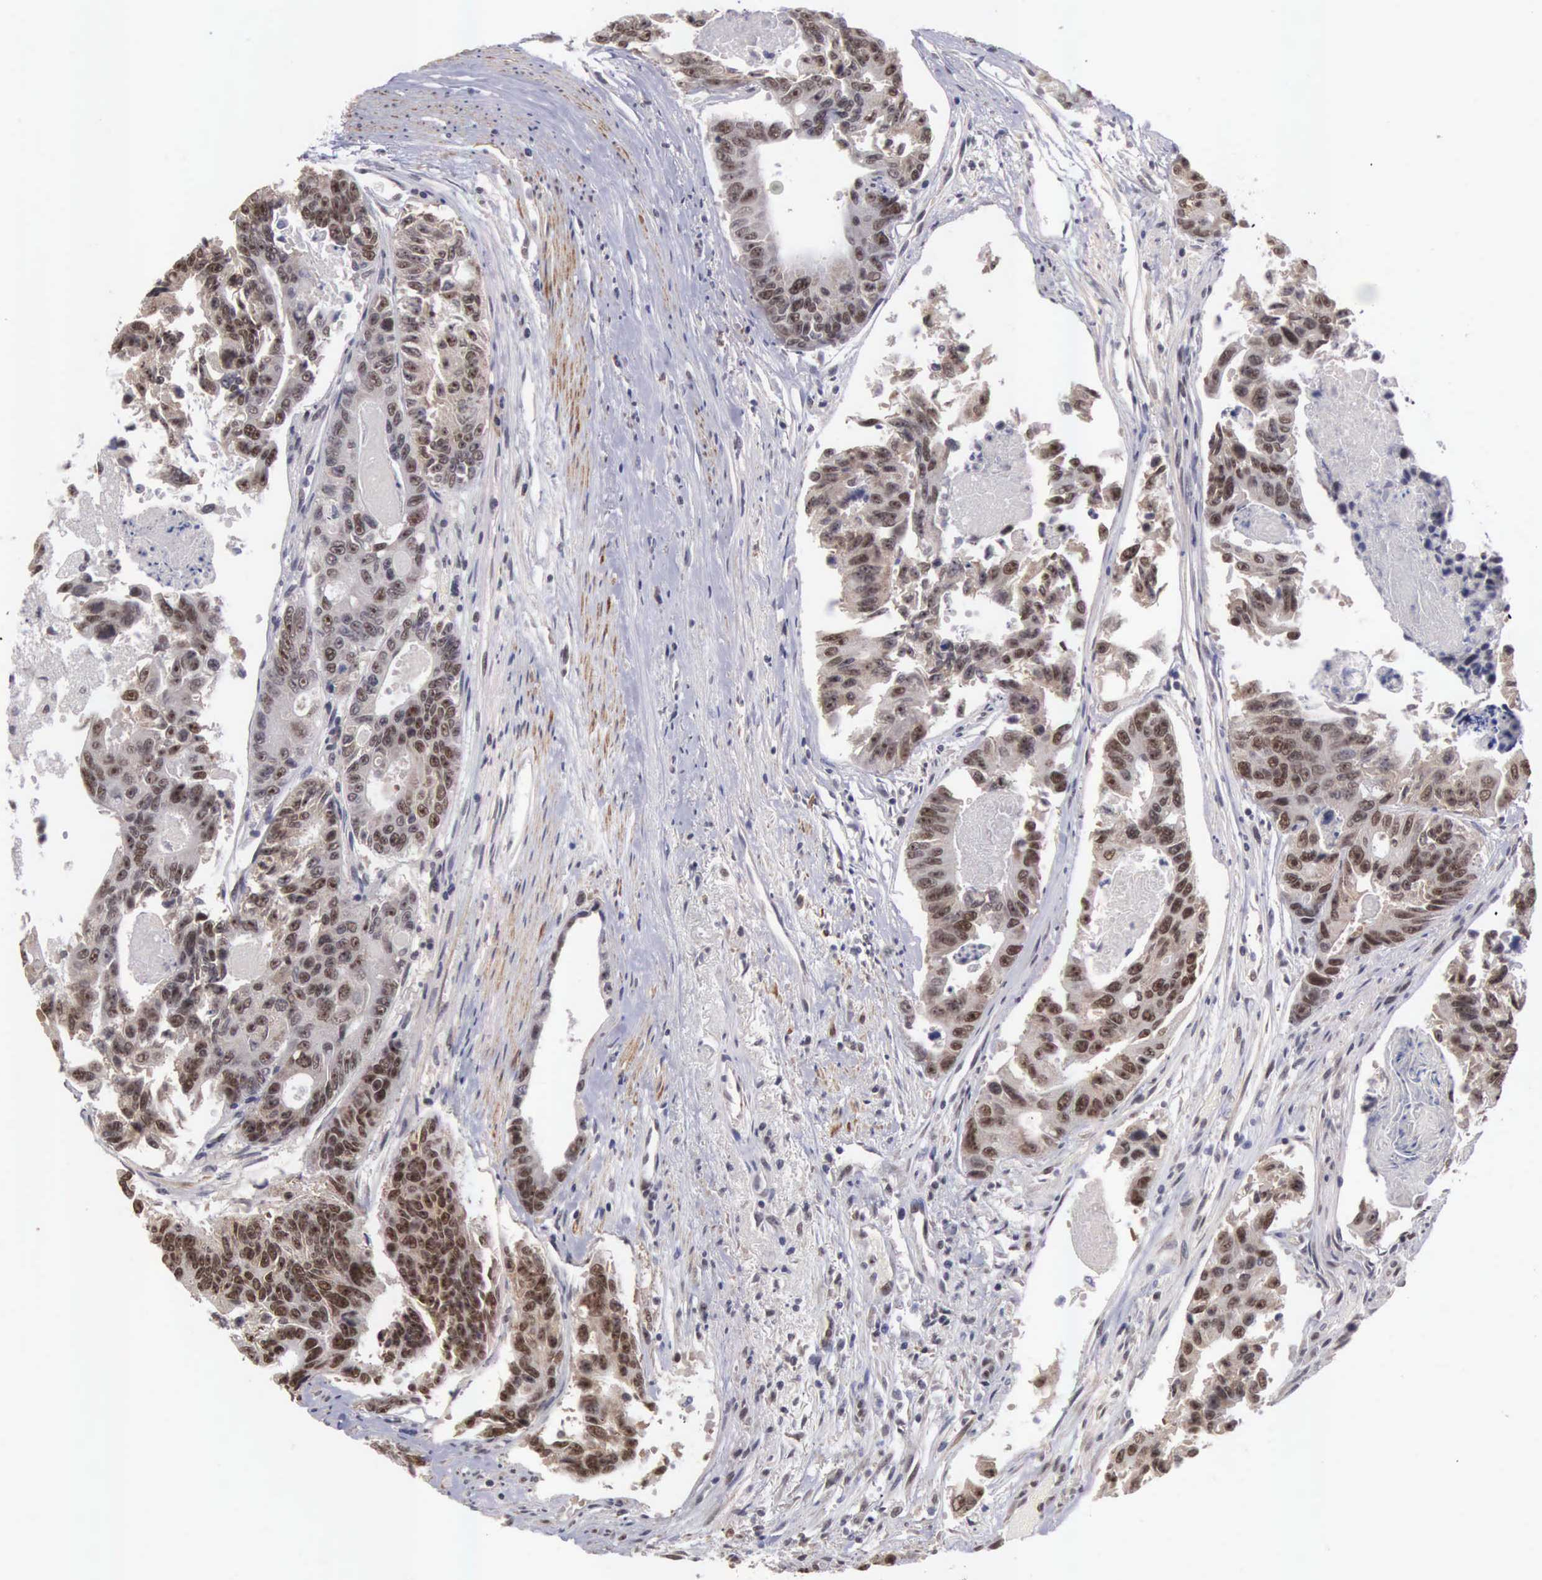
{"staining": {"intensity": "moderate", "quantity": ">75%", "location": "nuclear"}, "tissue": "colorectal cancer", "cell_type": "Tumor cells", "image_type": "cancer", "snomed": [{"axis": "morphology", "description": "Adenocarcinoma, NOS"}, {"axis": "topography", "description": "Colon"}], "caption": "There is medium levels of moderate nuclear staining in tumor cells of colorectal adenocarcinoma, as demonstrated by immunohistochemical staining (brown color).", "gene": "ZNF275", "patient": {"sex": "female", "age": 86}}